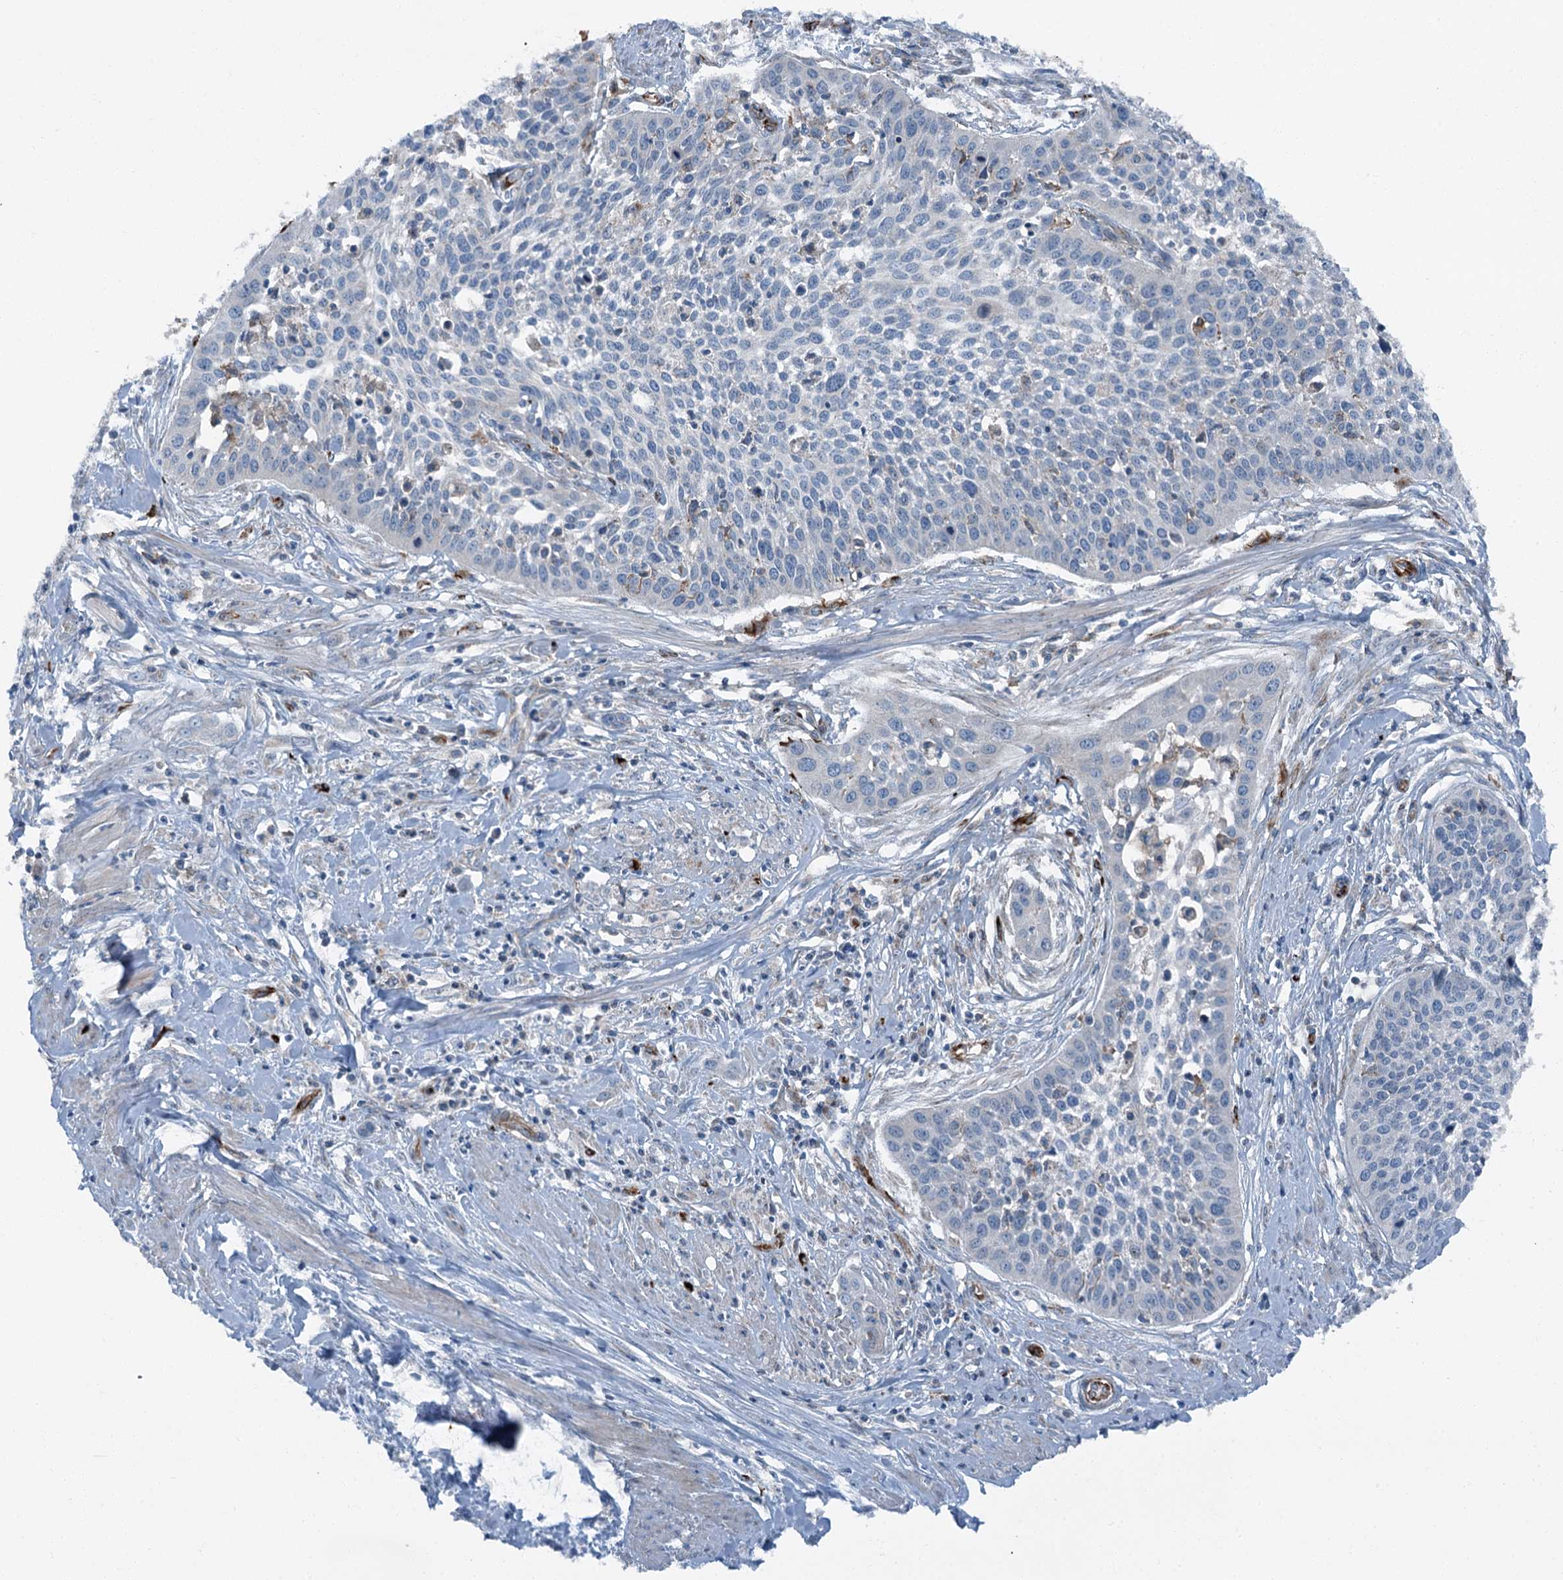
{"staining": {"intensity": "negative", "quantity": "none", "location": "none"}, "tissue": "cervical cancer", "cell_type": "Tumor cells", "image_type": "cancer", "snomed": [{"axis": "morphology", "description": "Squamous cell carcinoma, NOS"}, {"axis": "topography", "description": "Cervix"}], "caption": "Tumor cells are negative for protein expression in human squamous cell carcinoma (cervical).", "gene": "AXL", "patient": {"sex": "female", "age": 34}}